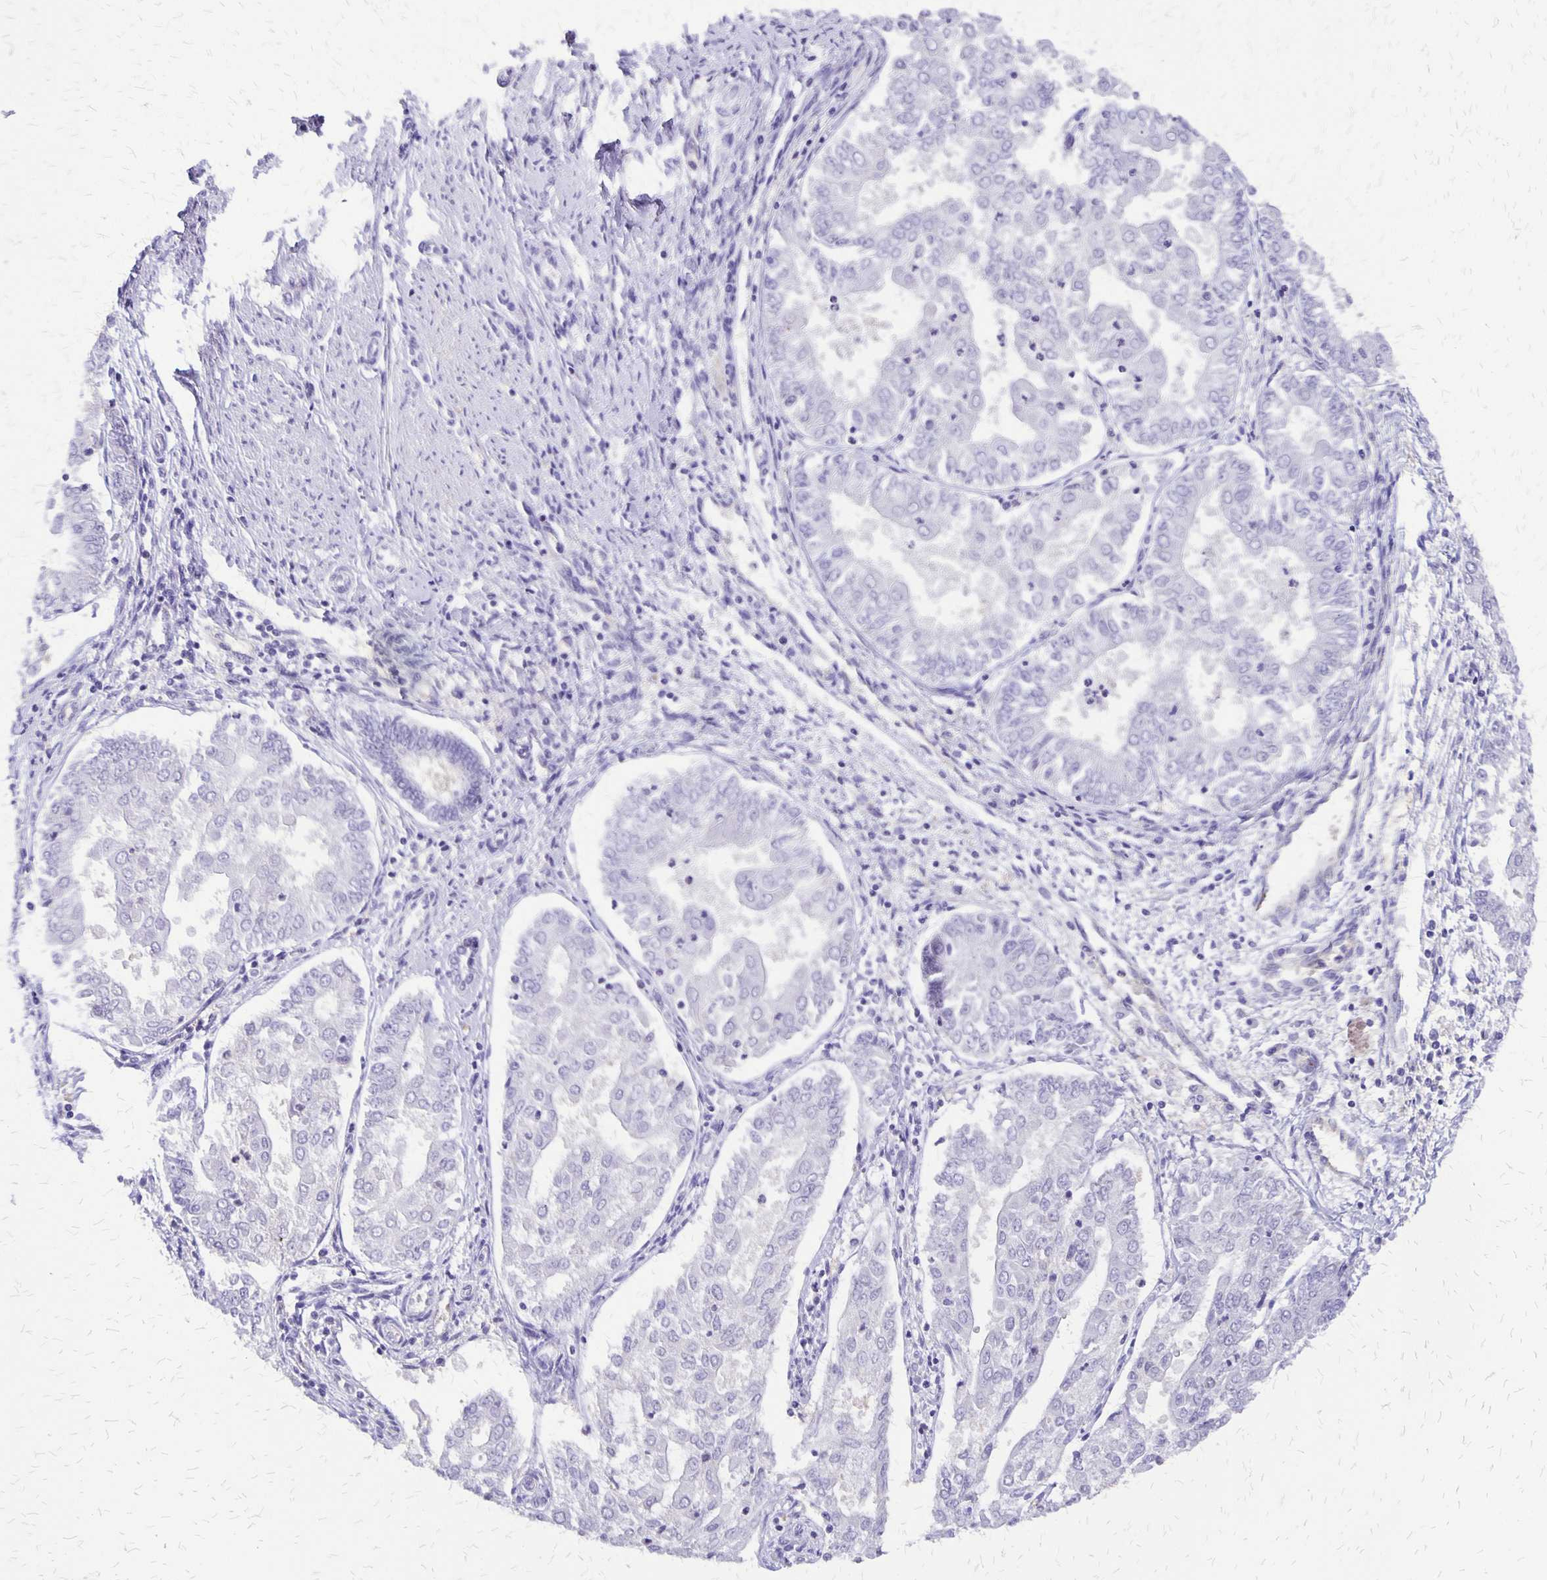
{"staining": {"intensity": "negative", "quantity": "none", "location": "none"}, "tissue": "endometrial cancer", "cell_type": "Tumor cells", "image_type": "cancer", "snomed": [{"axis": "morphology", "description": "Adenocarcinoma, NOS"}, {"axis": "topography", "description": "Endometrium"}], "caption": "Human endometrial cancer (adenocarcinoma) stained for a protein using immunohistochemistry reveals no staining in tumor cells.", "gene": "SI", "patient": {"sex": "female", "age": 68}}